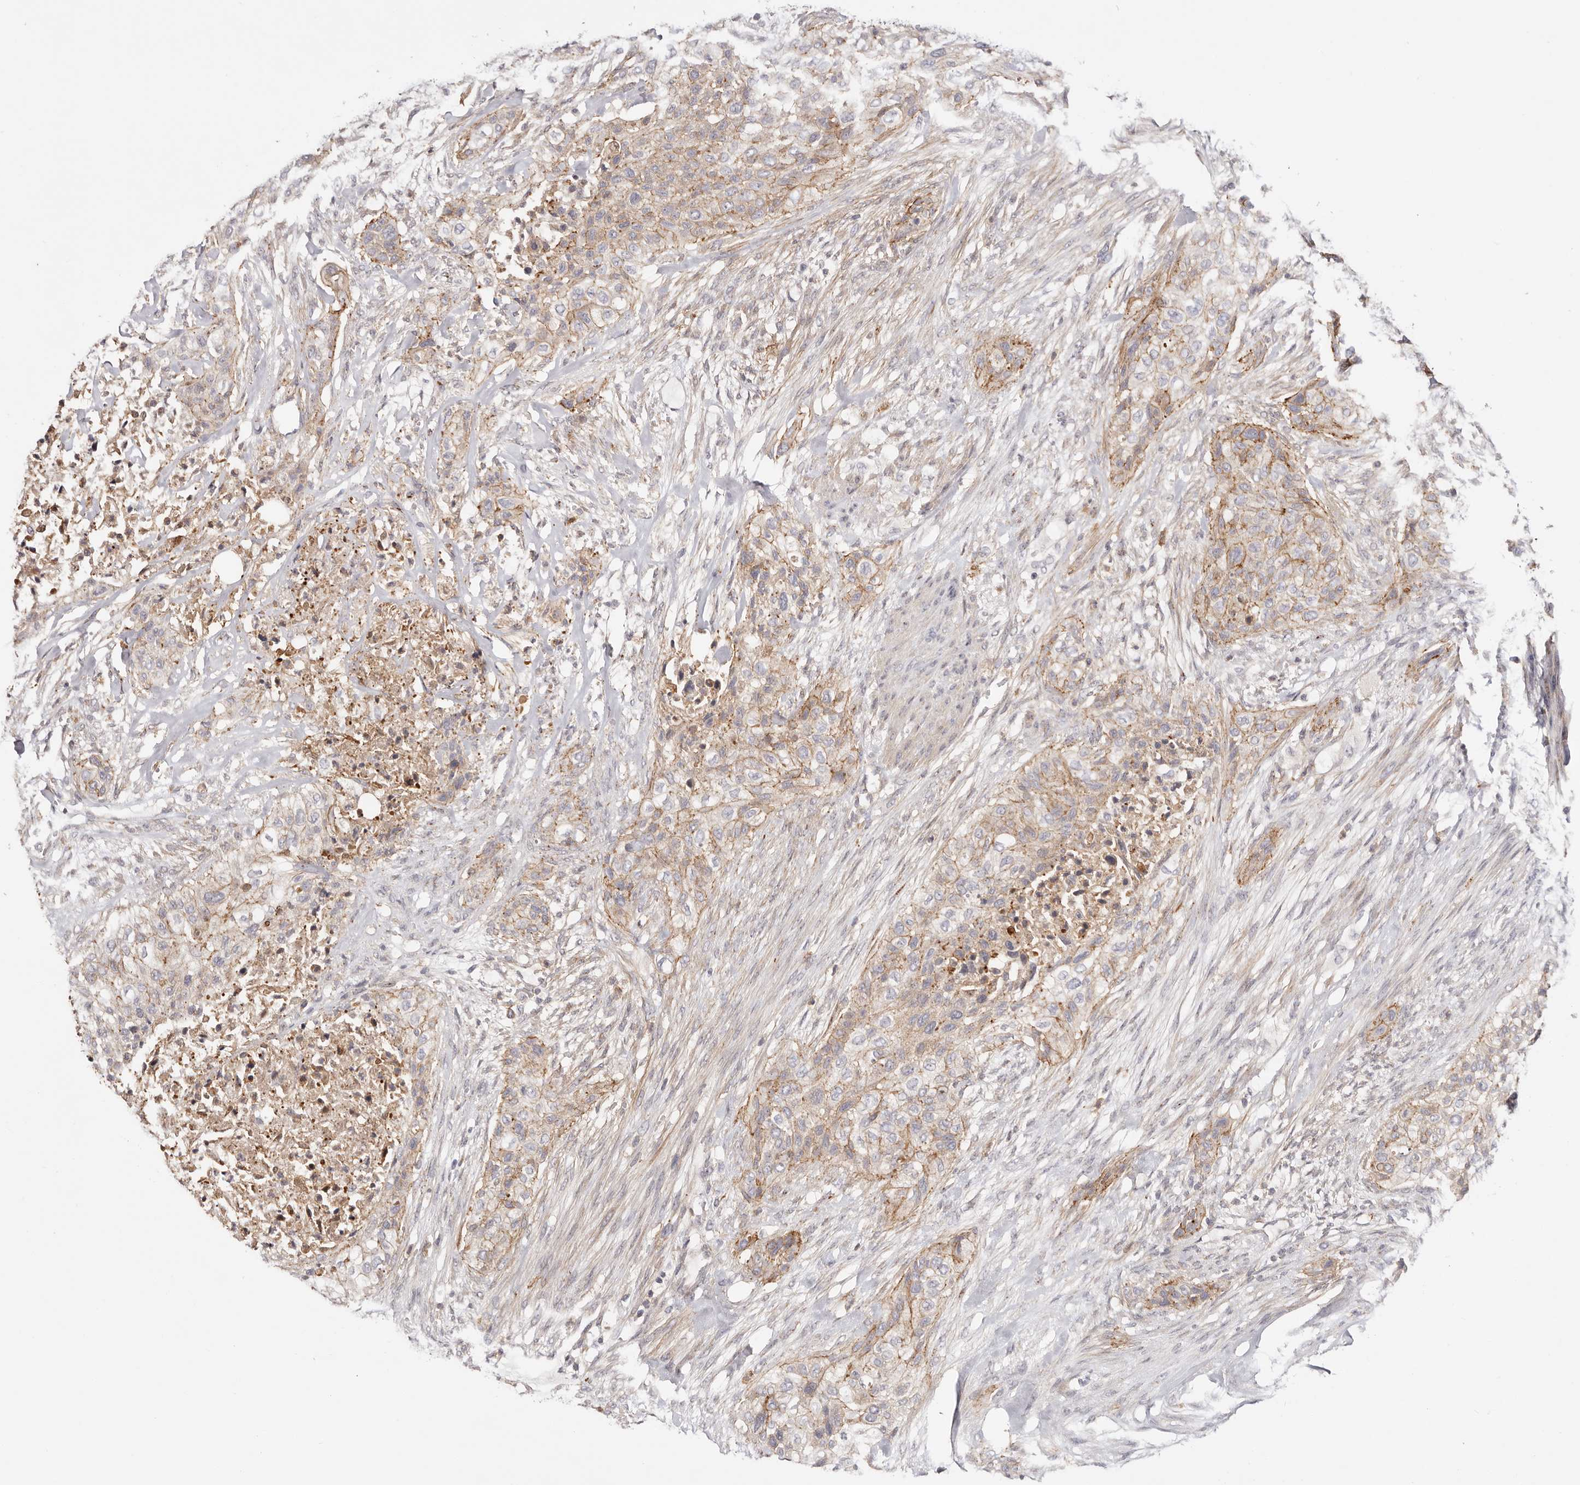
{"staining": {"intensity": "moderate", "quantity": ">75%", "location": "cytoplasmic/membranous"}, "tissue": "urothelial cancer", "cell_type": "Tumor cells", "image_type": "cancer", "snomed": [{"axis": "morphology", "description": "Urothelial carcinoma, High grade"}, {"axis": "topography", "description": "Urinary bladder"}], "caption": "Urothelial carcinoma (high-grade) stained for a protein displays moderate cytoplasmic/membranous positivity in tumor cells. (IHC, brightfield microscopy, high magnification).", "gene": "SLC35B2", "patient": {"sex": "male", "age": 35}}